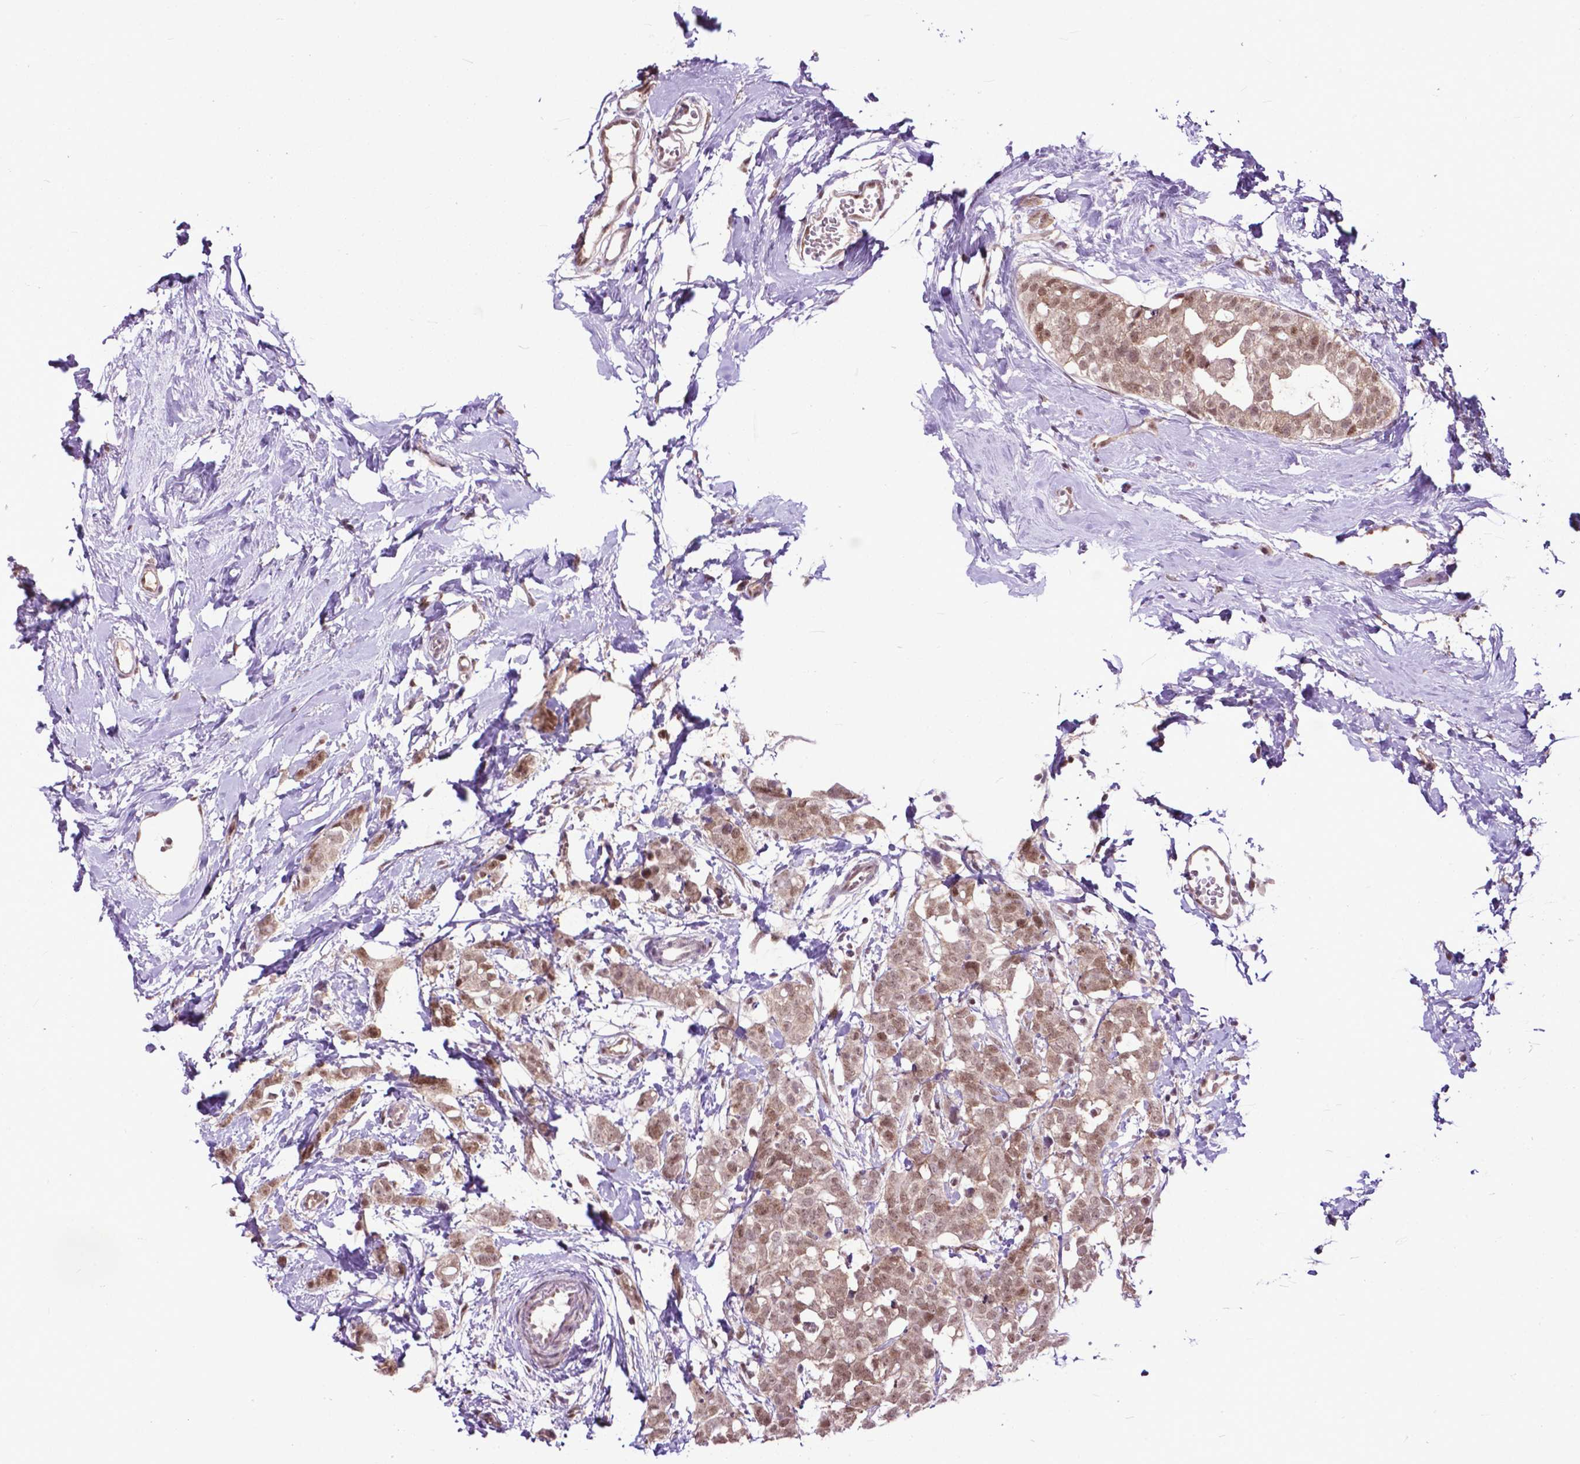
{"staining": {"intensity": "weak", "quantity": ">75%", "location": "cytoplasmic/membranous,nuclear"}, "tissue": "breast cancer", "cell_type": "Tumor cells", "image_type": "cancer", "snomed": [{"axis": "morphology", "description": "Duct carcinoma"}, {"axis": "topography", "description": "Breast"}], "caption": "Immunohistochemical staining of invasive ductal carcinoma (breast) demonstrates low levels of weak cytoplasmic/membranous and nuclear protein positivity in approximately >75% of tumor cells.", "gene": "FAF1", "patient": {"sex": "female", "age": 40}}